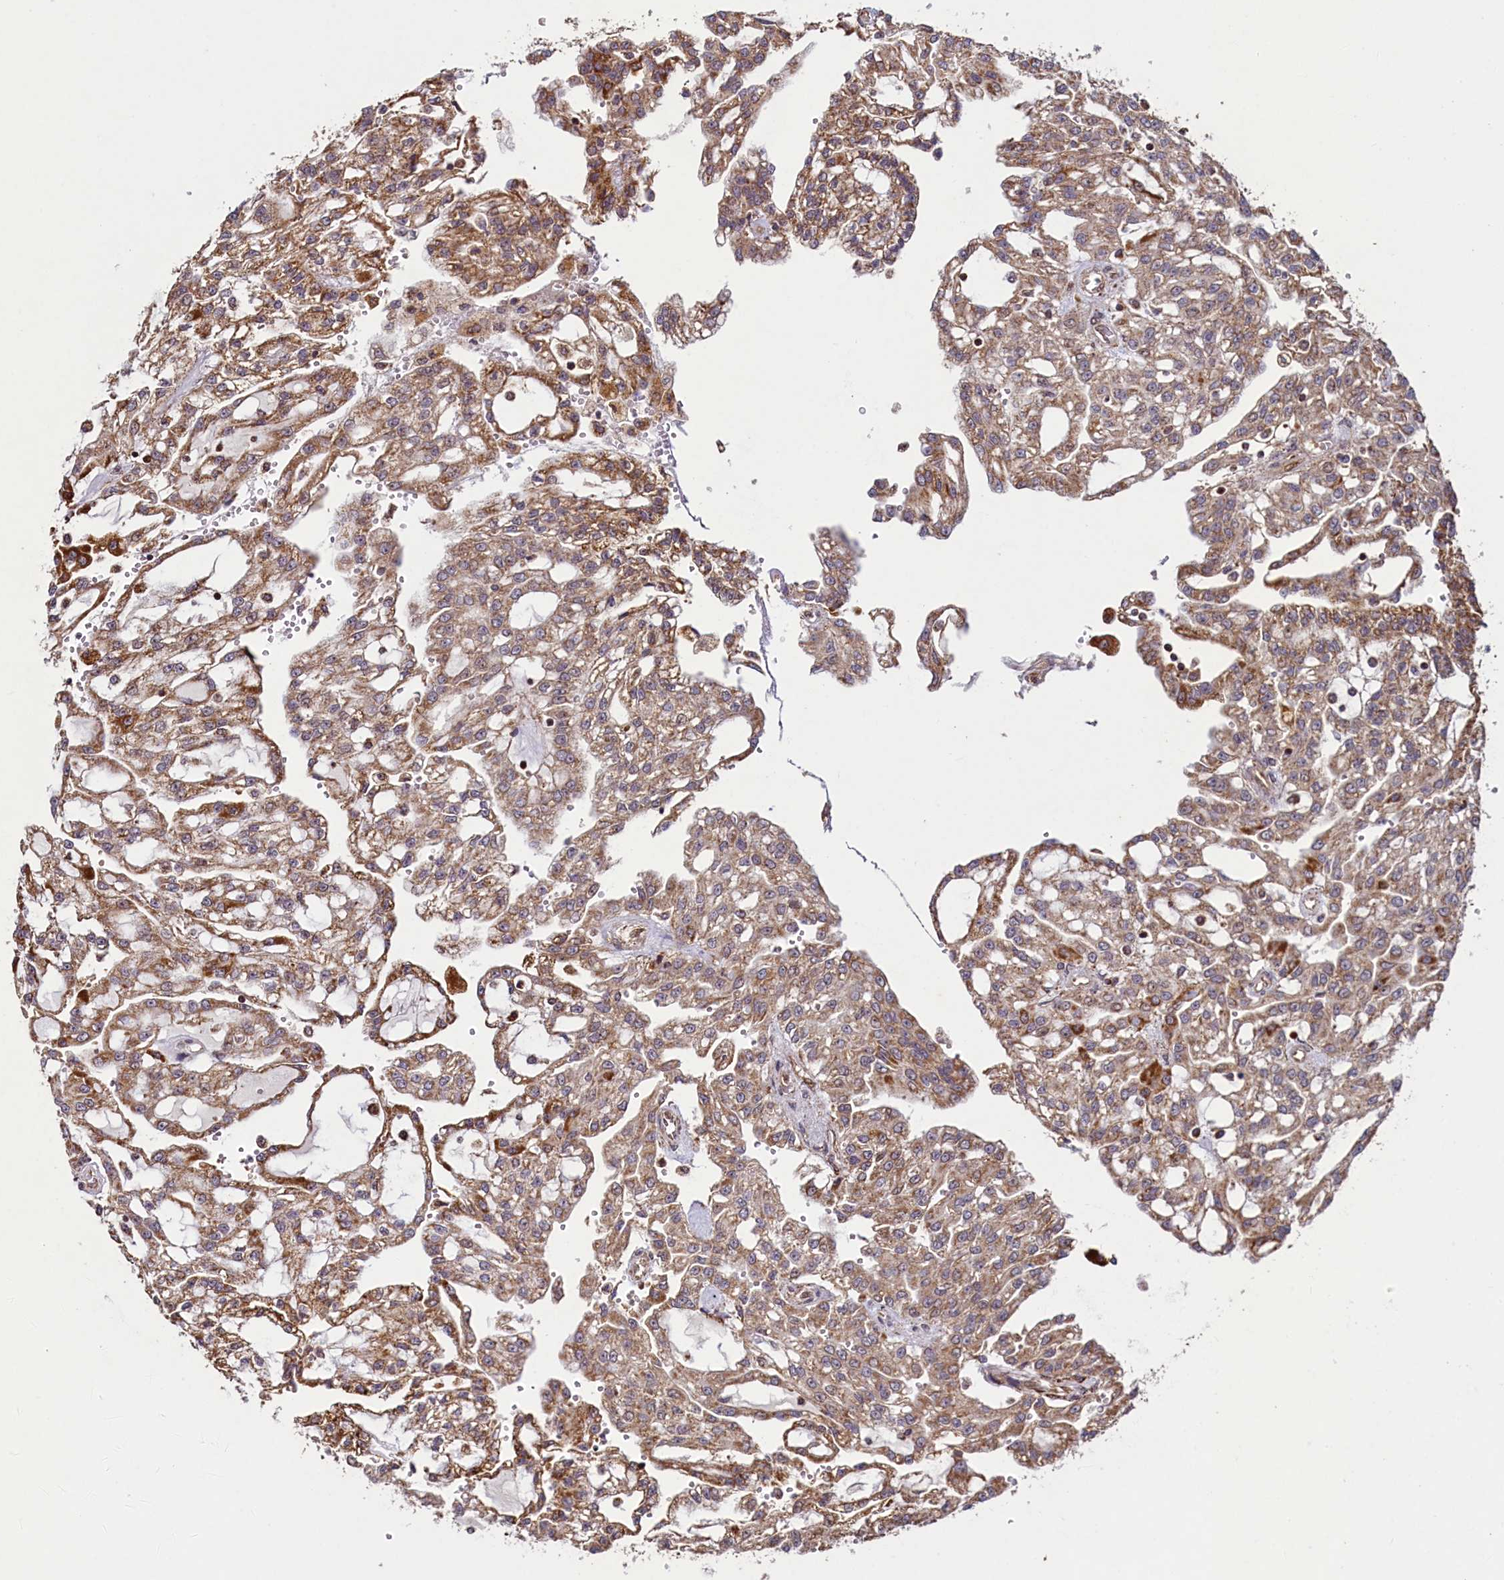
{"staining": {"intensity": "moderate", "quantity": ">75%", "location": "cytoplasmic/membranous"}, "tissue": "renal cancer", "cell_type": "Tumor cells", "image_type": "cancer", "snomed": [{"axis": "morphology", "description": "Adenocarcinoma, NOS"}, {"axis": "topography", "description": "Kidney"}], "caption": "Adenocarcinoma (renal) was stained to show a protein in brown. There is medium levels of moderate cytoplasmic/membranous staining in about >75% of tumor cells.", "gene": "ZNF577", "patient": {"sex": "male", "age": 63}}